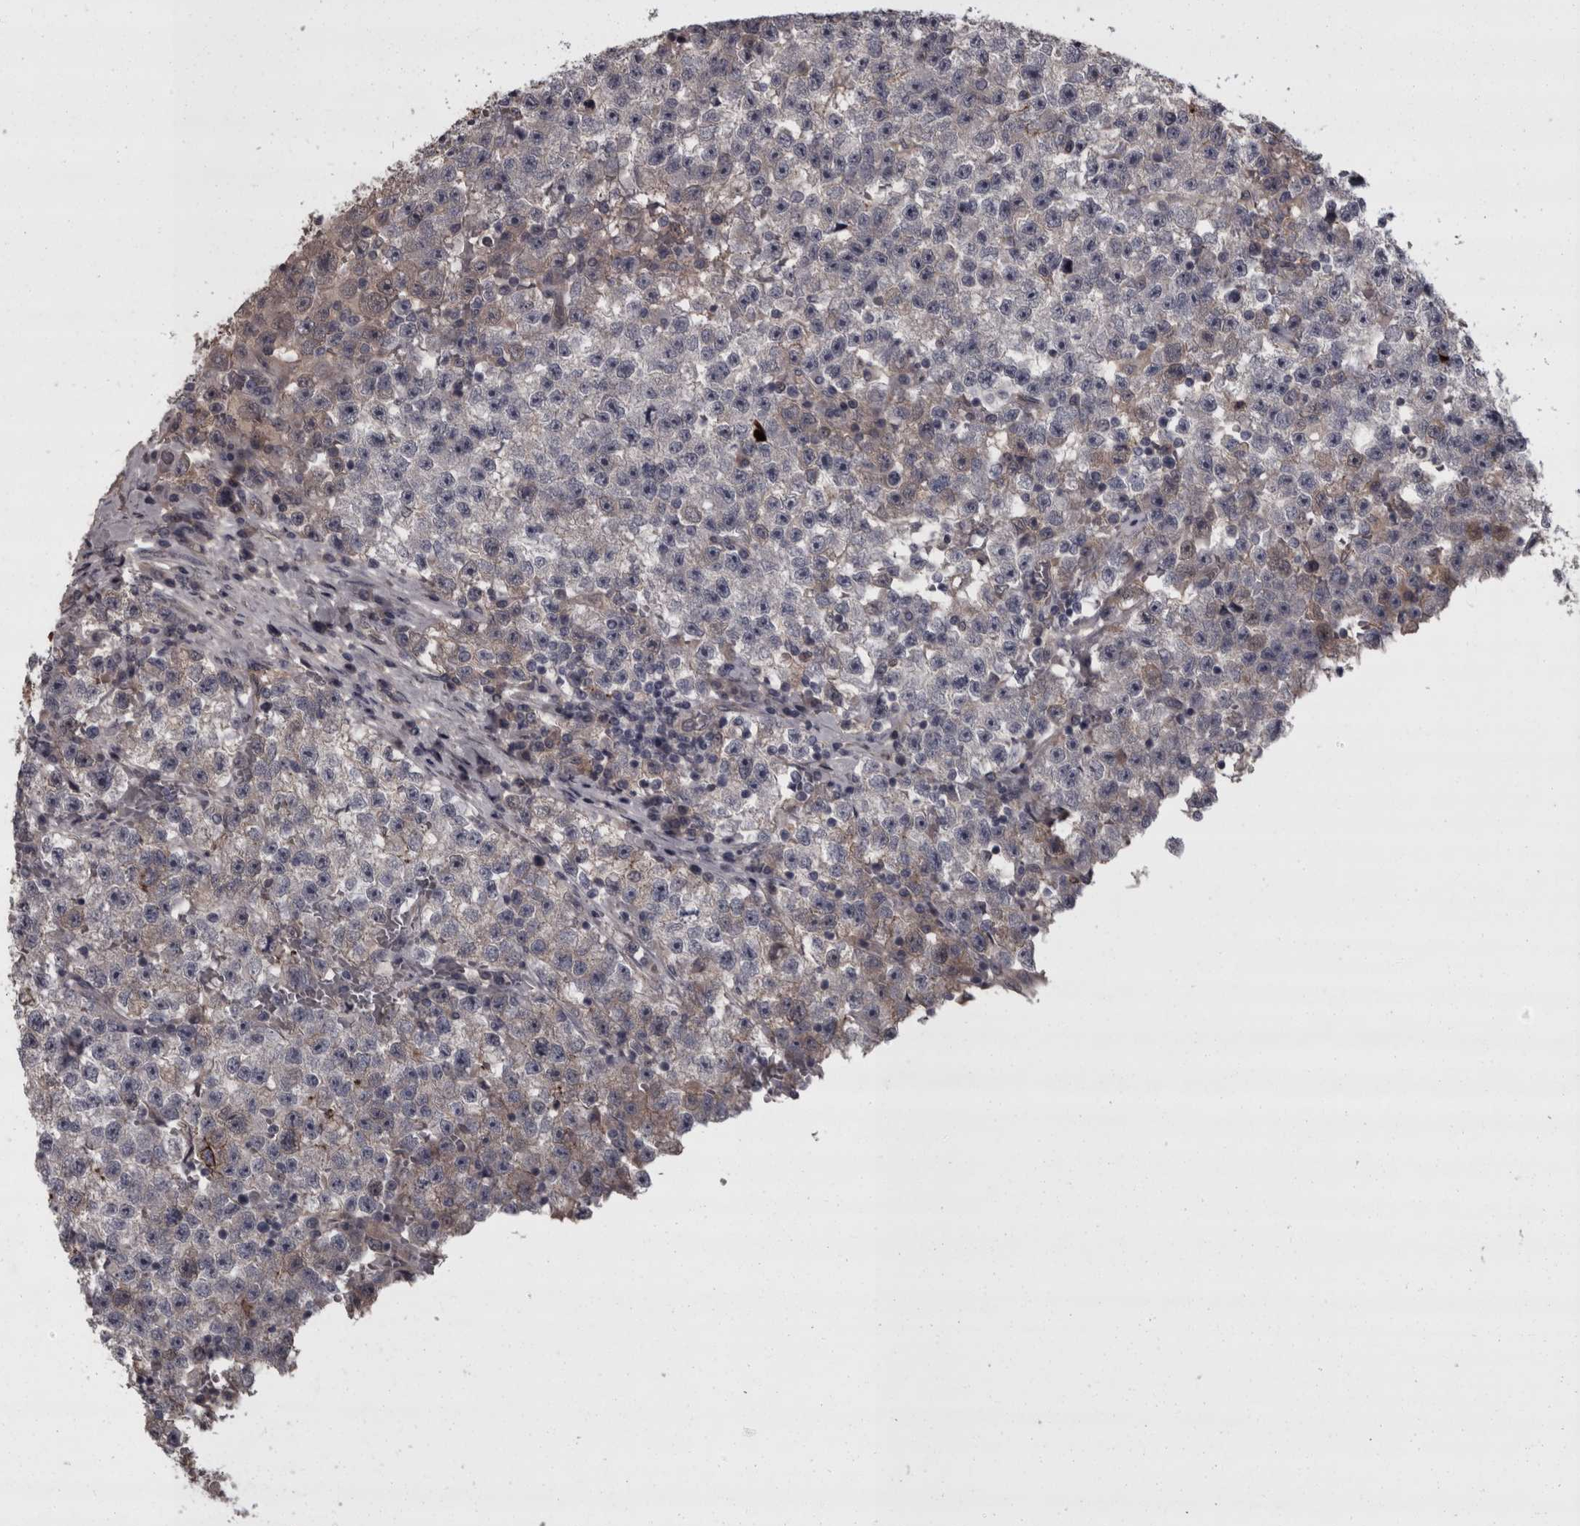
{"staining": {"intensity": "weak", "quantity": "25%-75%", "location": "cytoplasmic/membranous"}, "tissue": "testis cancer", "cell_type": "Tumor cells", "image_type": "cancer", "snomed": [{"axis": "morphology", "description": "Seminoma, NOS"}, {"axis": "topography", "description": "Testis"}], "caption": "Seminoma (testis) stained with DAB immunohistochemistry (IHC) exhibits low levels of weak cytoplasmic/membranous expression in approximately 25%-75% of tumor cells.", "gene": "PCDH17", "patient": {"sex": "male", "age": 22}}